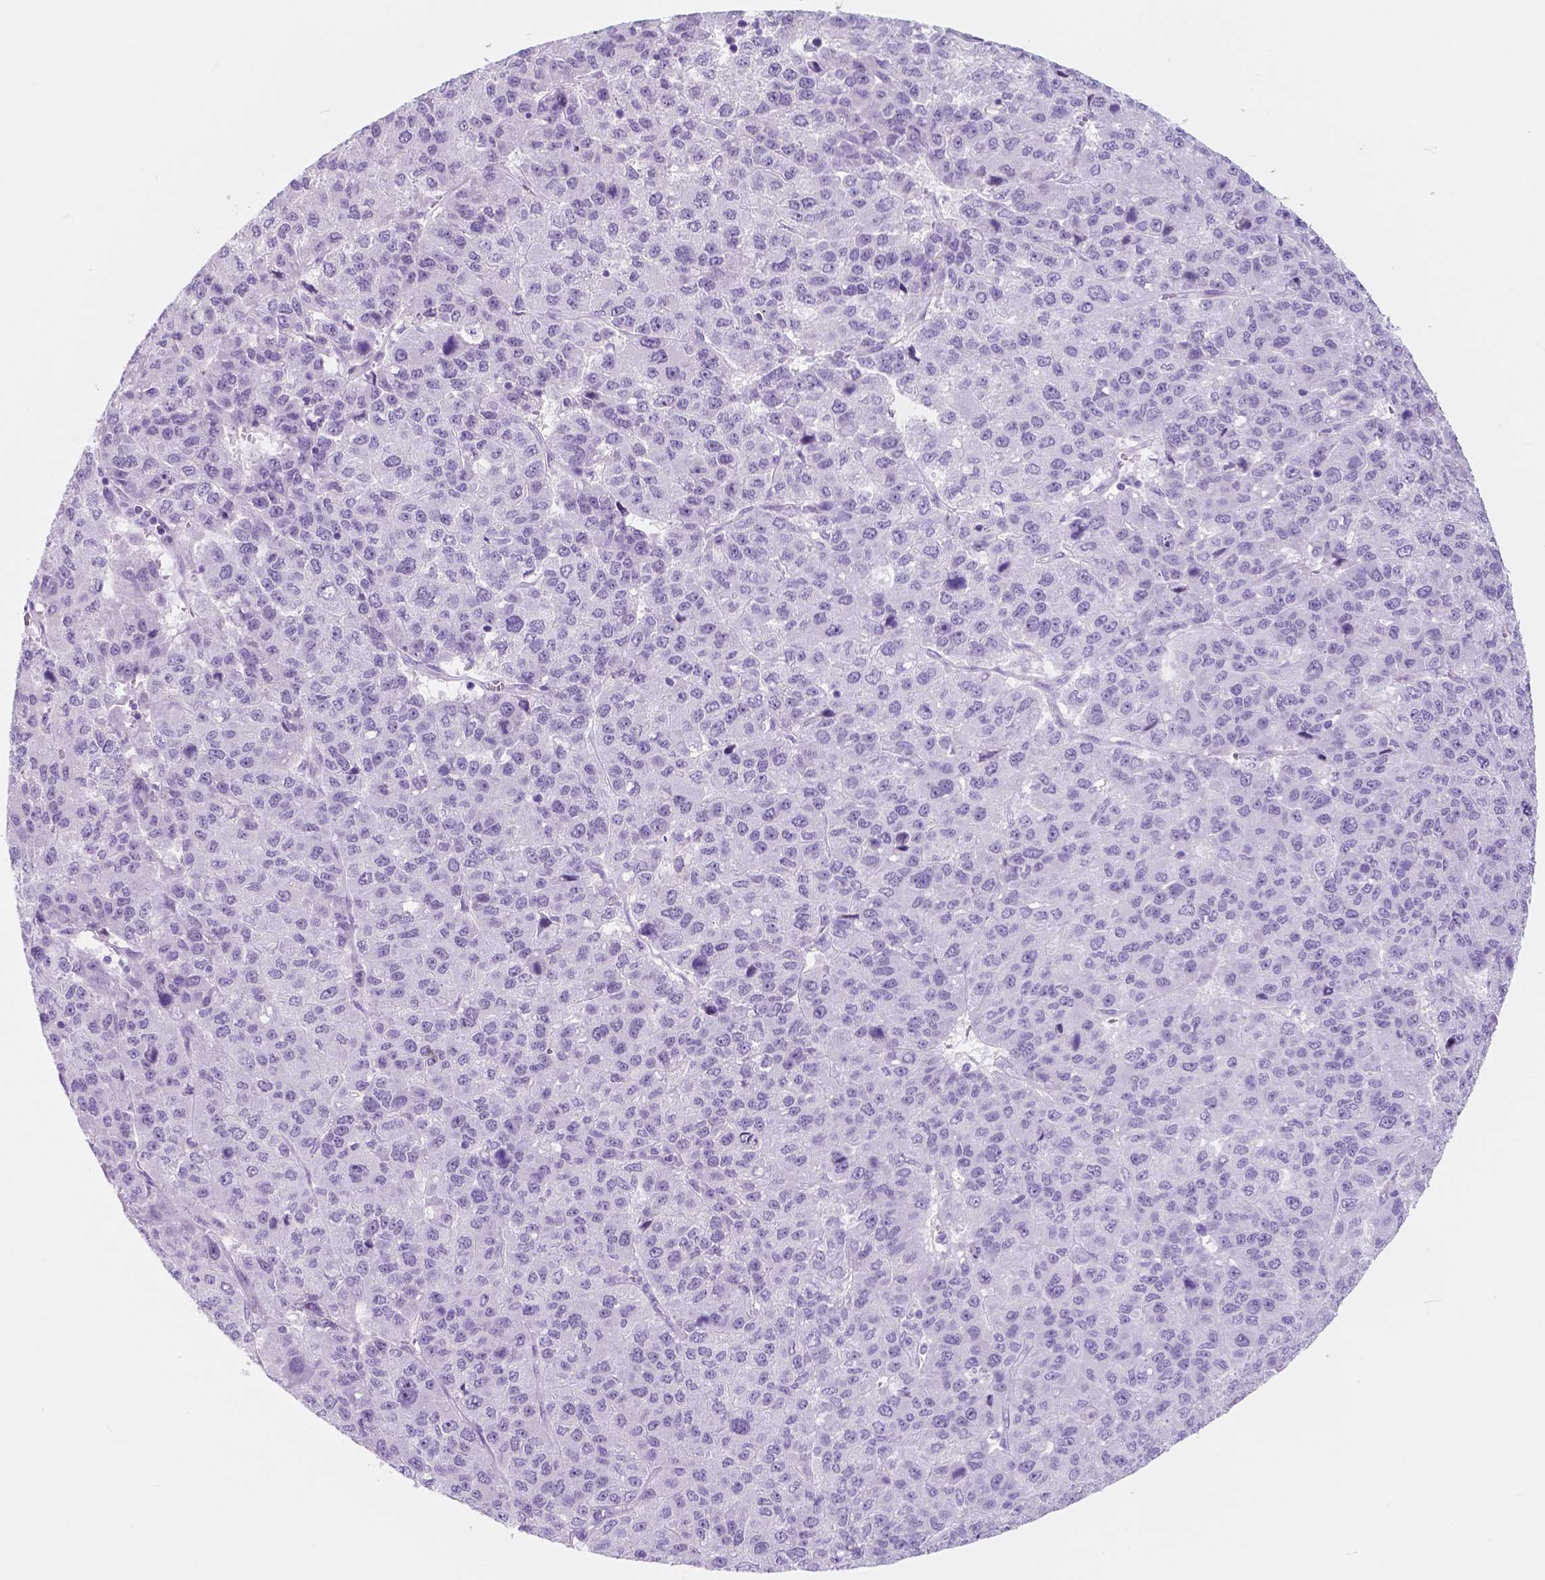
{"staining": {"intensity": "negative", "quantity": "none", "location": "none"}, "tissue": "liver cancer", "cell_type": "Tumor cells", "image_type": "cancer", "snomed": [{"axis": "morphology", "description": "Carcinoma, Hepatocellular, NOS"}, {"axis": "topography", "description": "Liver"}], "caption": "Image shows no protein staining in tumor cells of liver hepatocellular carcinoma tissue.", "gene": "CUZD1", "patient": {"sex": "male", "age": 69}}